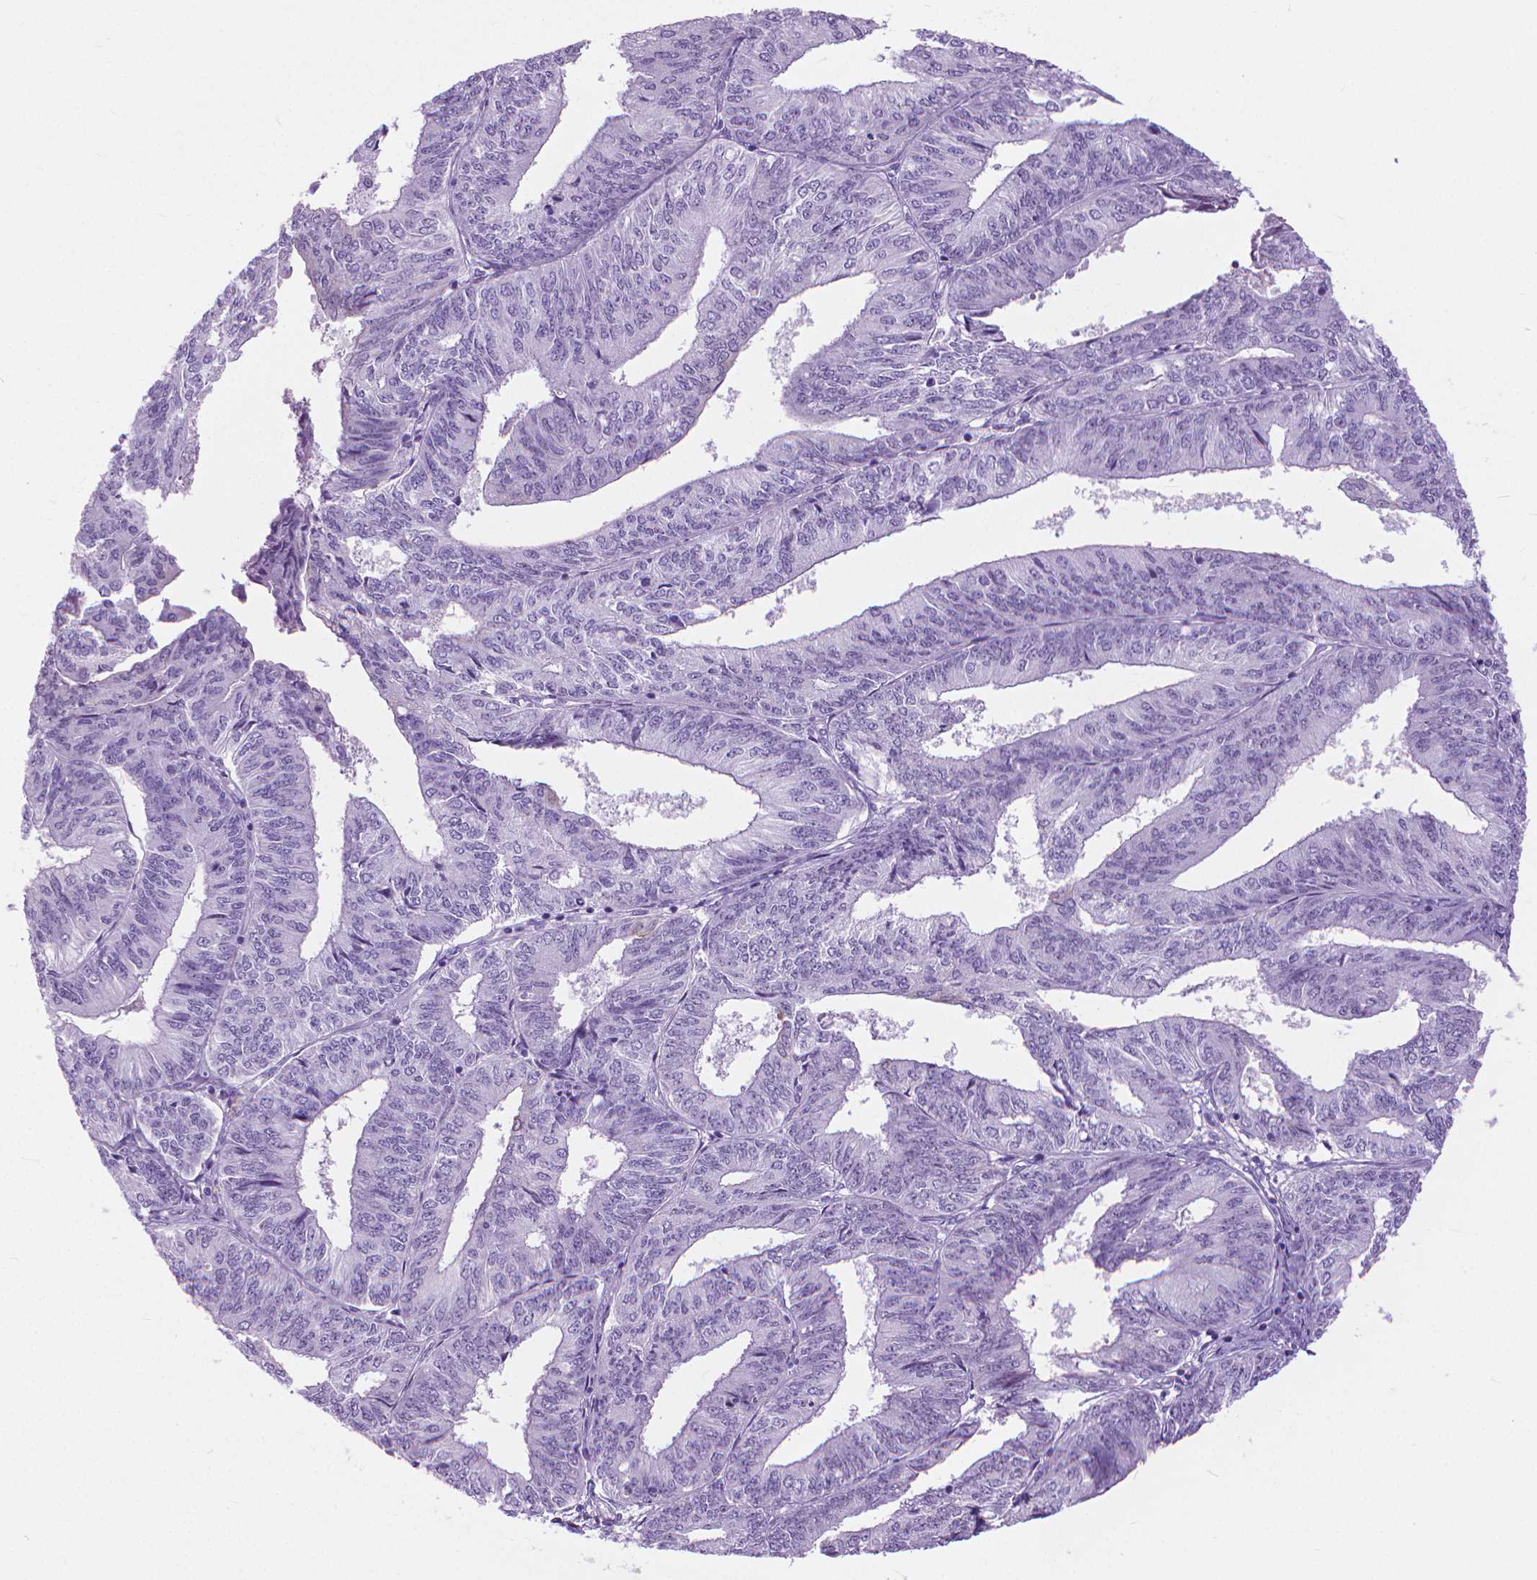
{"staining": {"intensity": "negative", "quantity": "none", "location": "none"}, "tissue": "endometrial cancer", "cell_type": "Tumor cells", "image_type": "cancer", "snomed": [{"axis": "morphology", "description": "Adenocarcinoma, NOS"}, {"axis": "topography", "description": "Endometrium"}], "caption": "This is an IHC image of human endometrial cancer (adenocarcinoma). There is no positivity in tumor cells.", "gene": "HTR2B", "patient": {"sex": "female", "age": 58}}